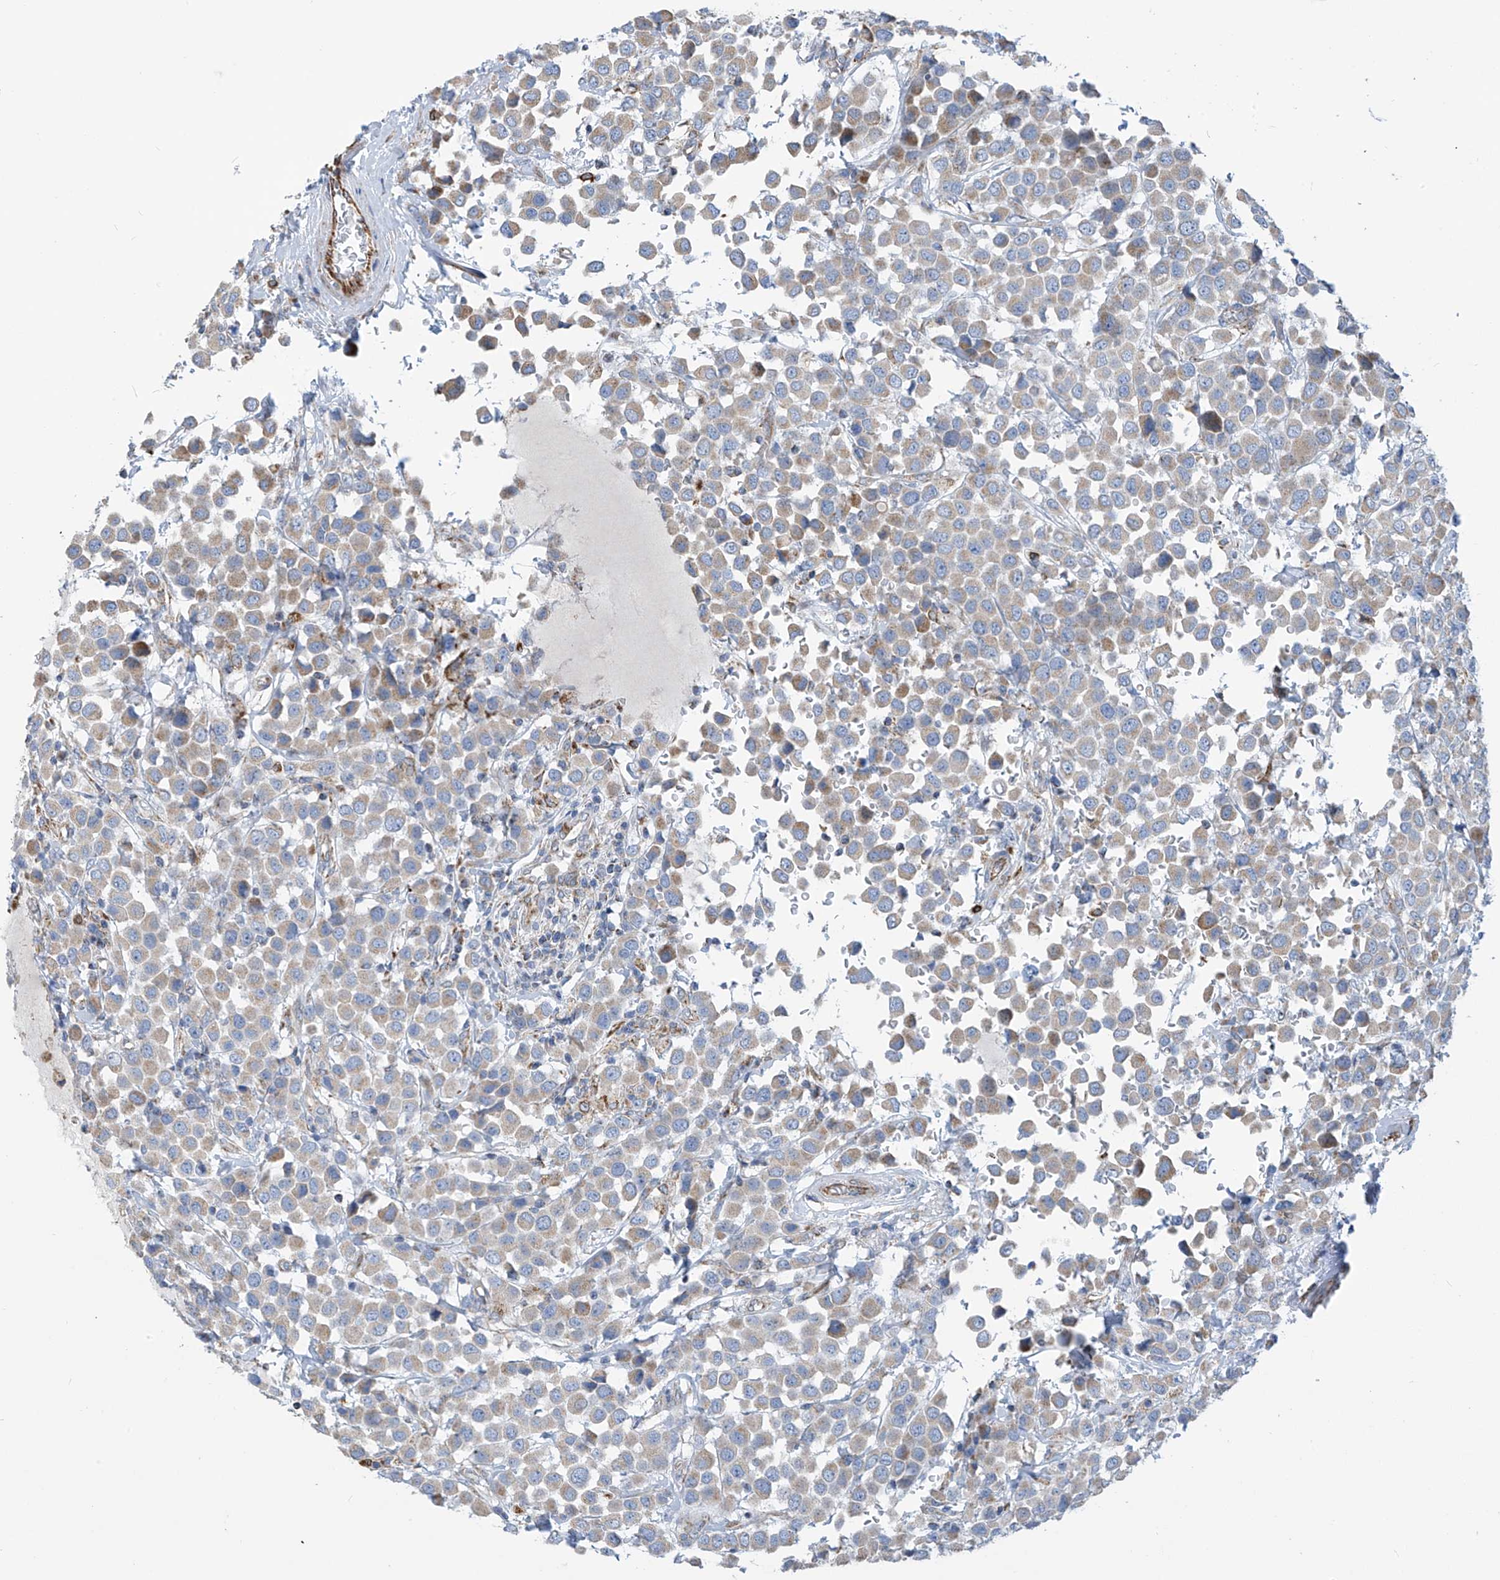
{"staining": {"intensity": "weak", "quantity": ">75%", "location": "cytoplasmic/membranous"}, "tissue": "breast cancer", "cell_type": "Tumor cells", "image_type": "cancer", "snomed": [{"axis": "morphology", "description": "Duct carcinoma"}, {"axis": "topography", "description": "Breast"}], "caption": "The immunohistochemical stain shows weak cytoplasmic/membranous positivity in tumor cells of breast cancer tissue. The protein is shown in brown color, while the nuclei are stained blue.", "gene": "EIF5B", "patient": {"sex": "female", "age": 61}}